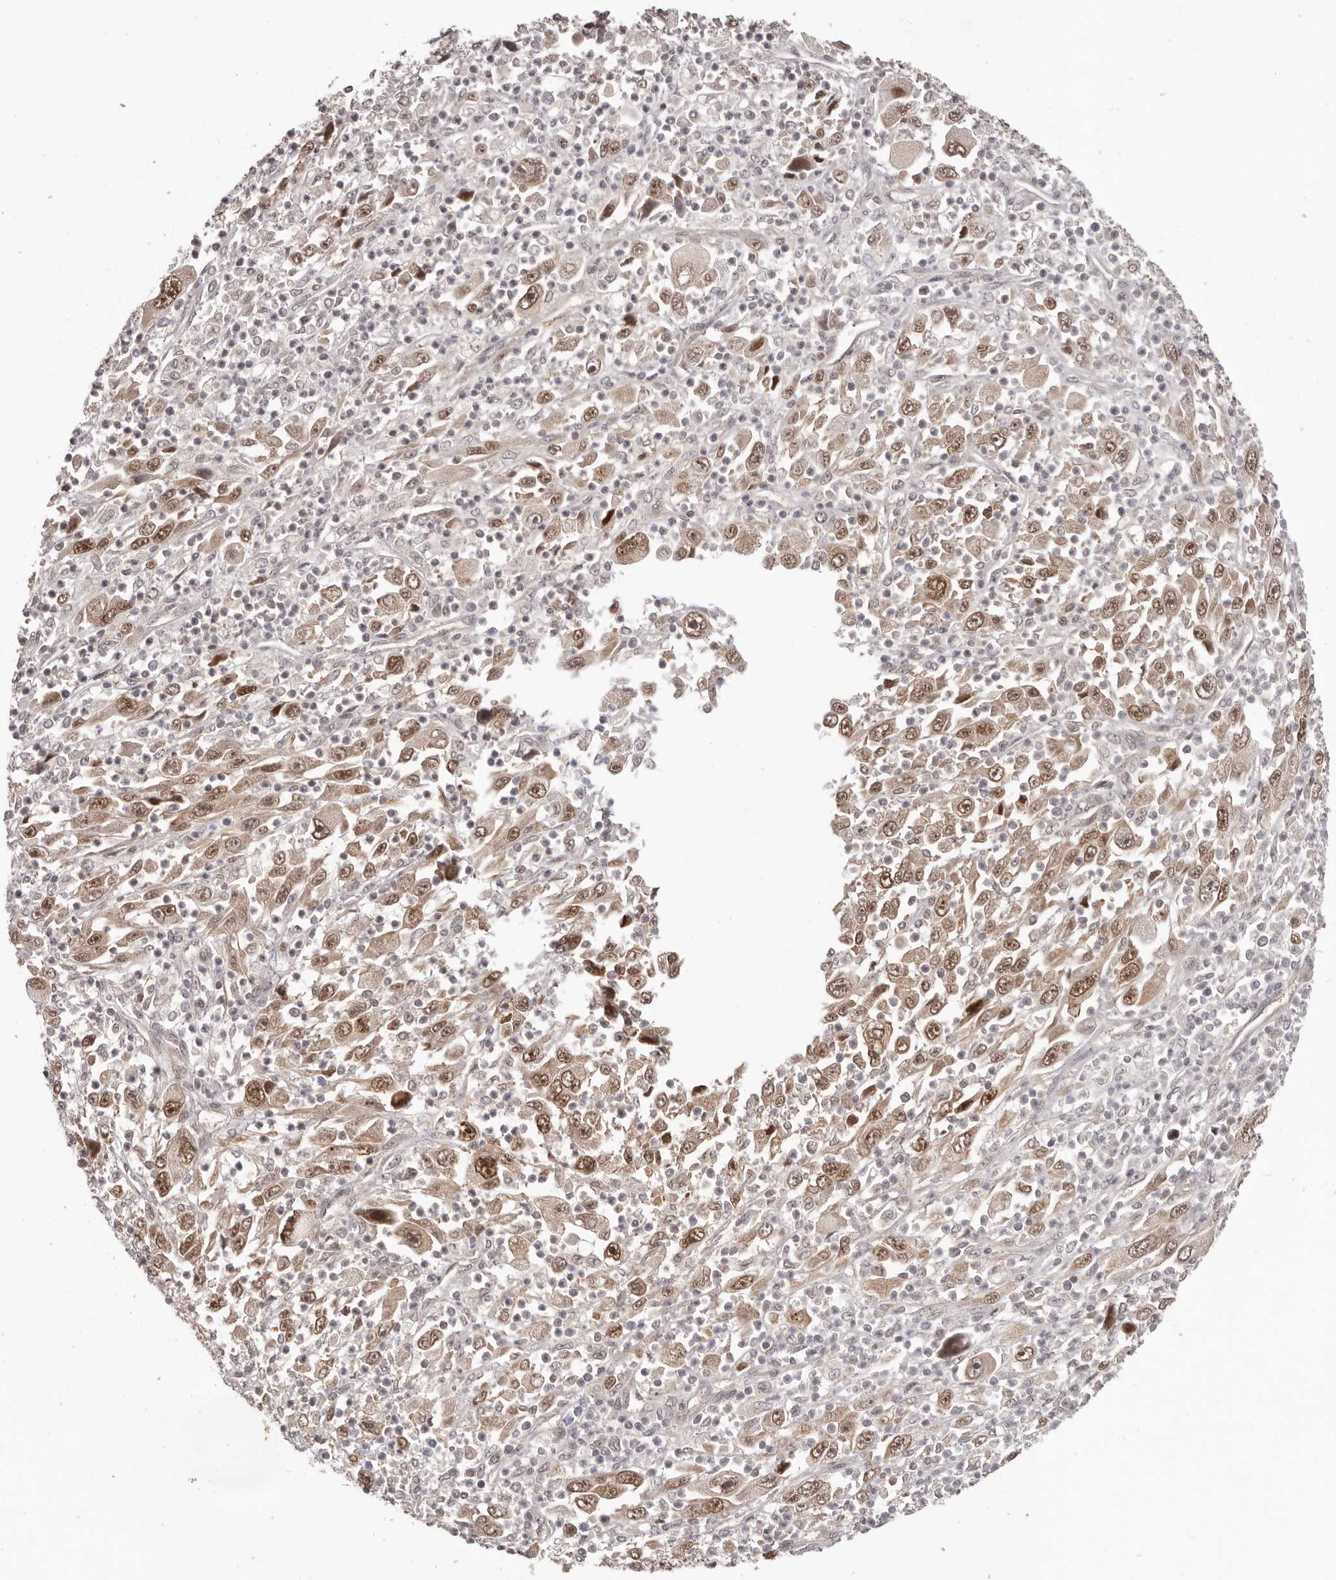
{"staining": {"intensity": "moderate", "quantity": ">75%", "location": "cytoplasmic/membranous,nuclear"}, "tissue": "melanoma", "cell_type": "Tumor cells", "image_type": "cancer", "snomed": [{"axis": "morphology", "description": "Malignant melanoma, Metastatic site"}, {"axis": "topography", "description": "Skin"}], "caption": "Moderate cytoplasmic/membranous and nuclear positivity is present in about >75% of tumor cells in melanoma.", "gene": "TBX5", "patient": {"sex": "female", "age": 56}}